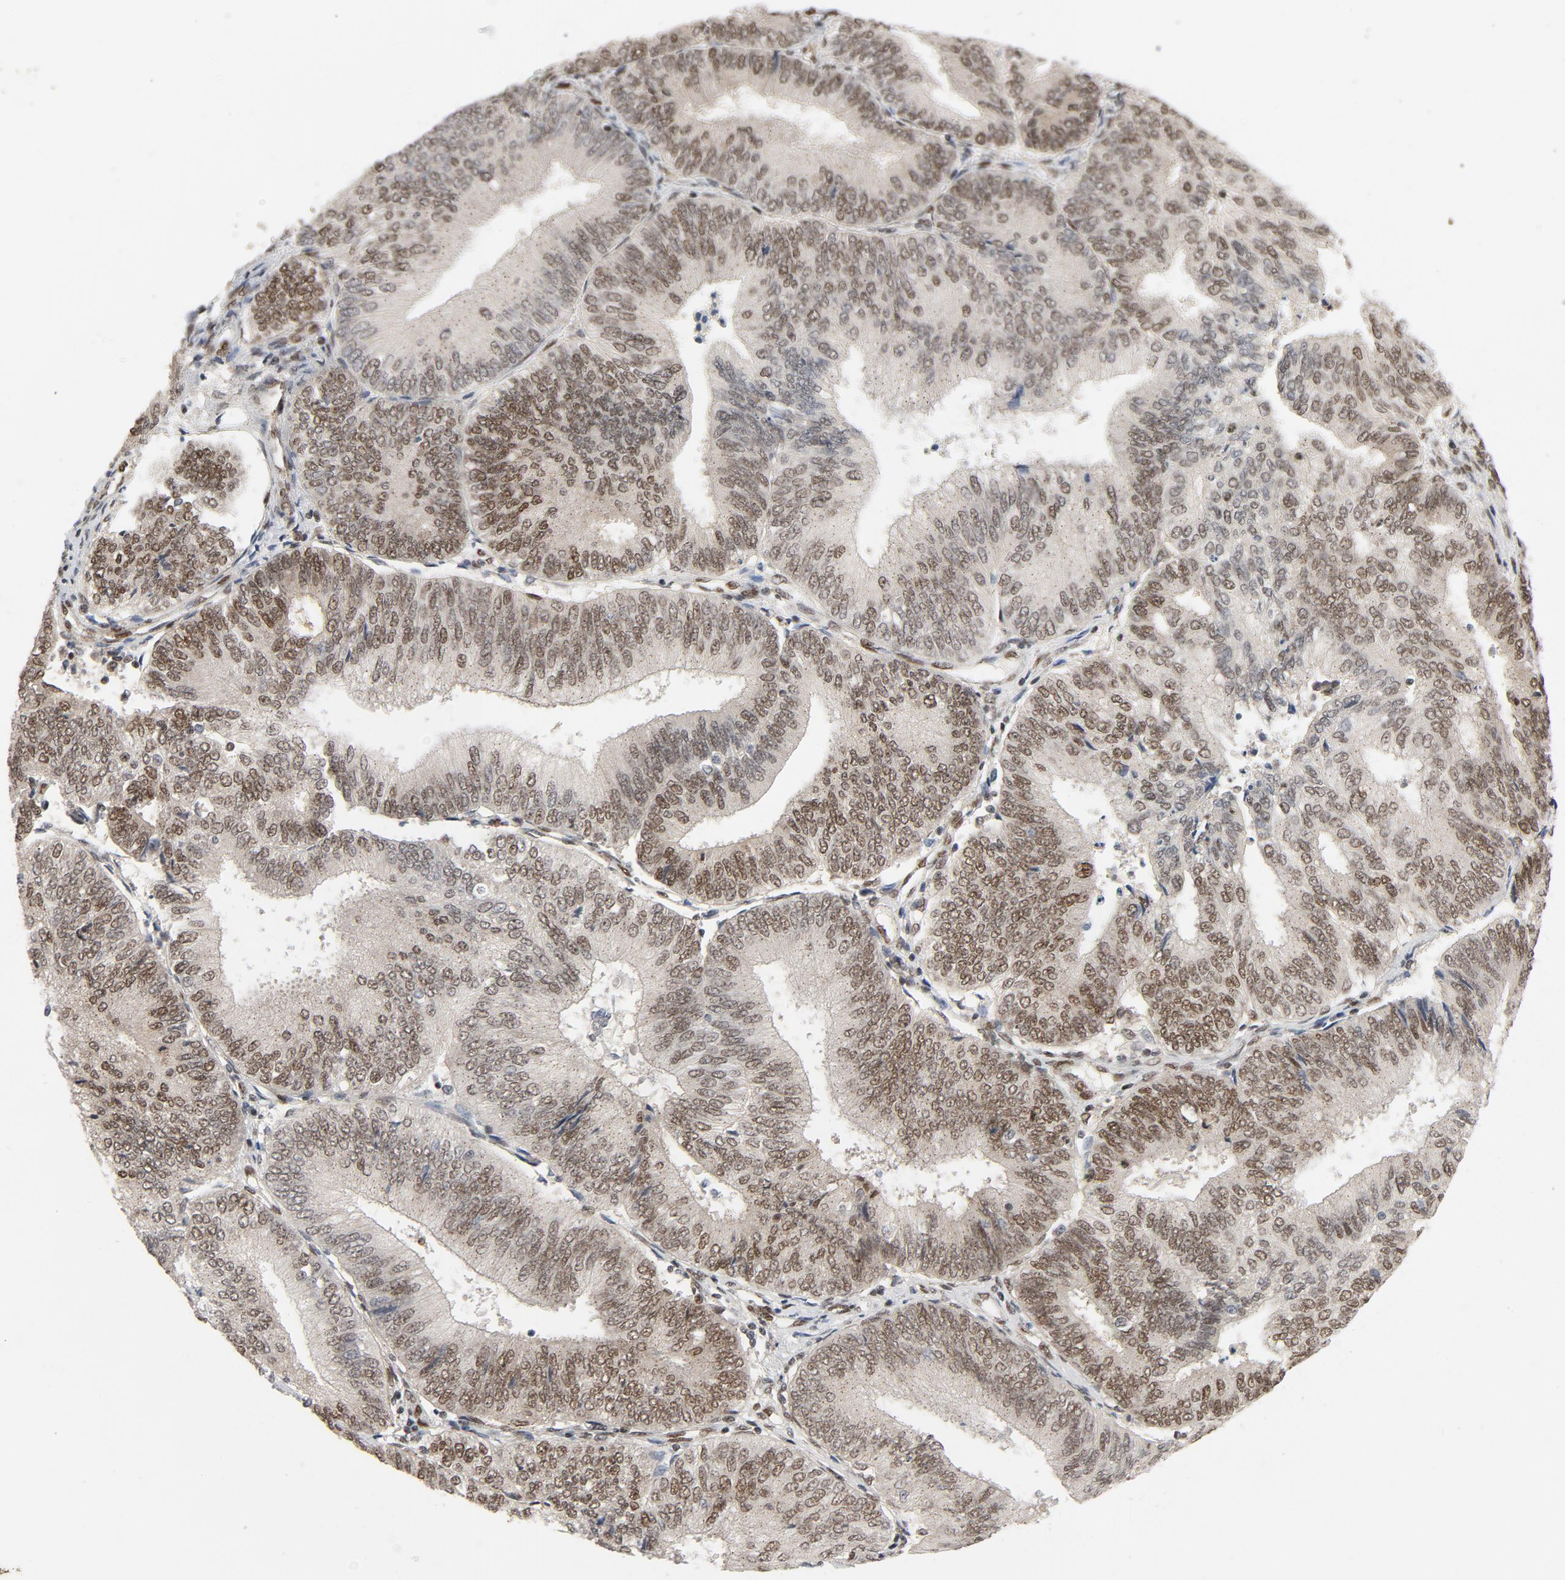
{"staining": {"intensity": "moderate", "quantity": ">75%", "location": "nuclear"}, "tissue": "endometrial cancer", "cell_type": "Tumor cells", "image_type": "cancer", "snomed": [{"axis": "morphology", "description": "Adenocarcinoma, NOS"}, {"axis": "topography", "description": "Endometrium"}], "caption": "IHC of human adenocarcinoma (endometrial) reveals medium levels of moderate nuclear positivity in about >75% of tumor cells.", "gene": "SMARCD1", "patient": {"sex": "female", "age": 55}}